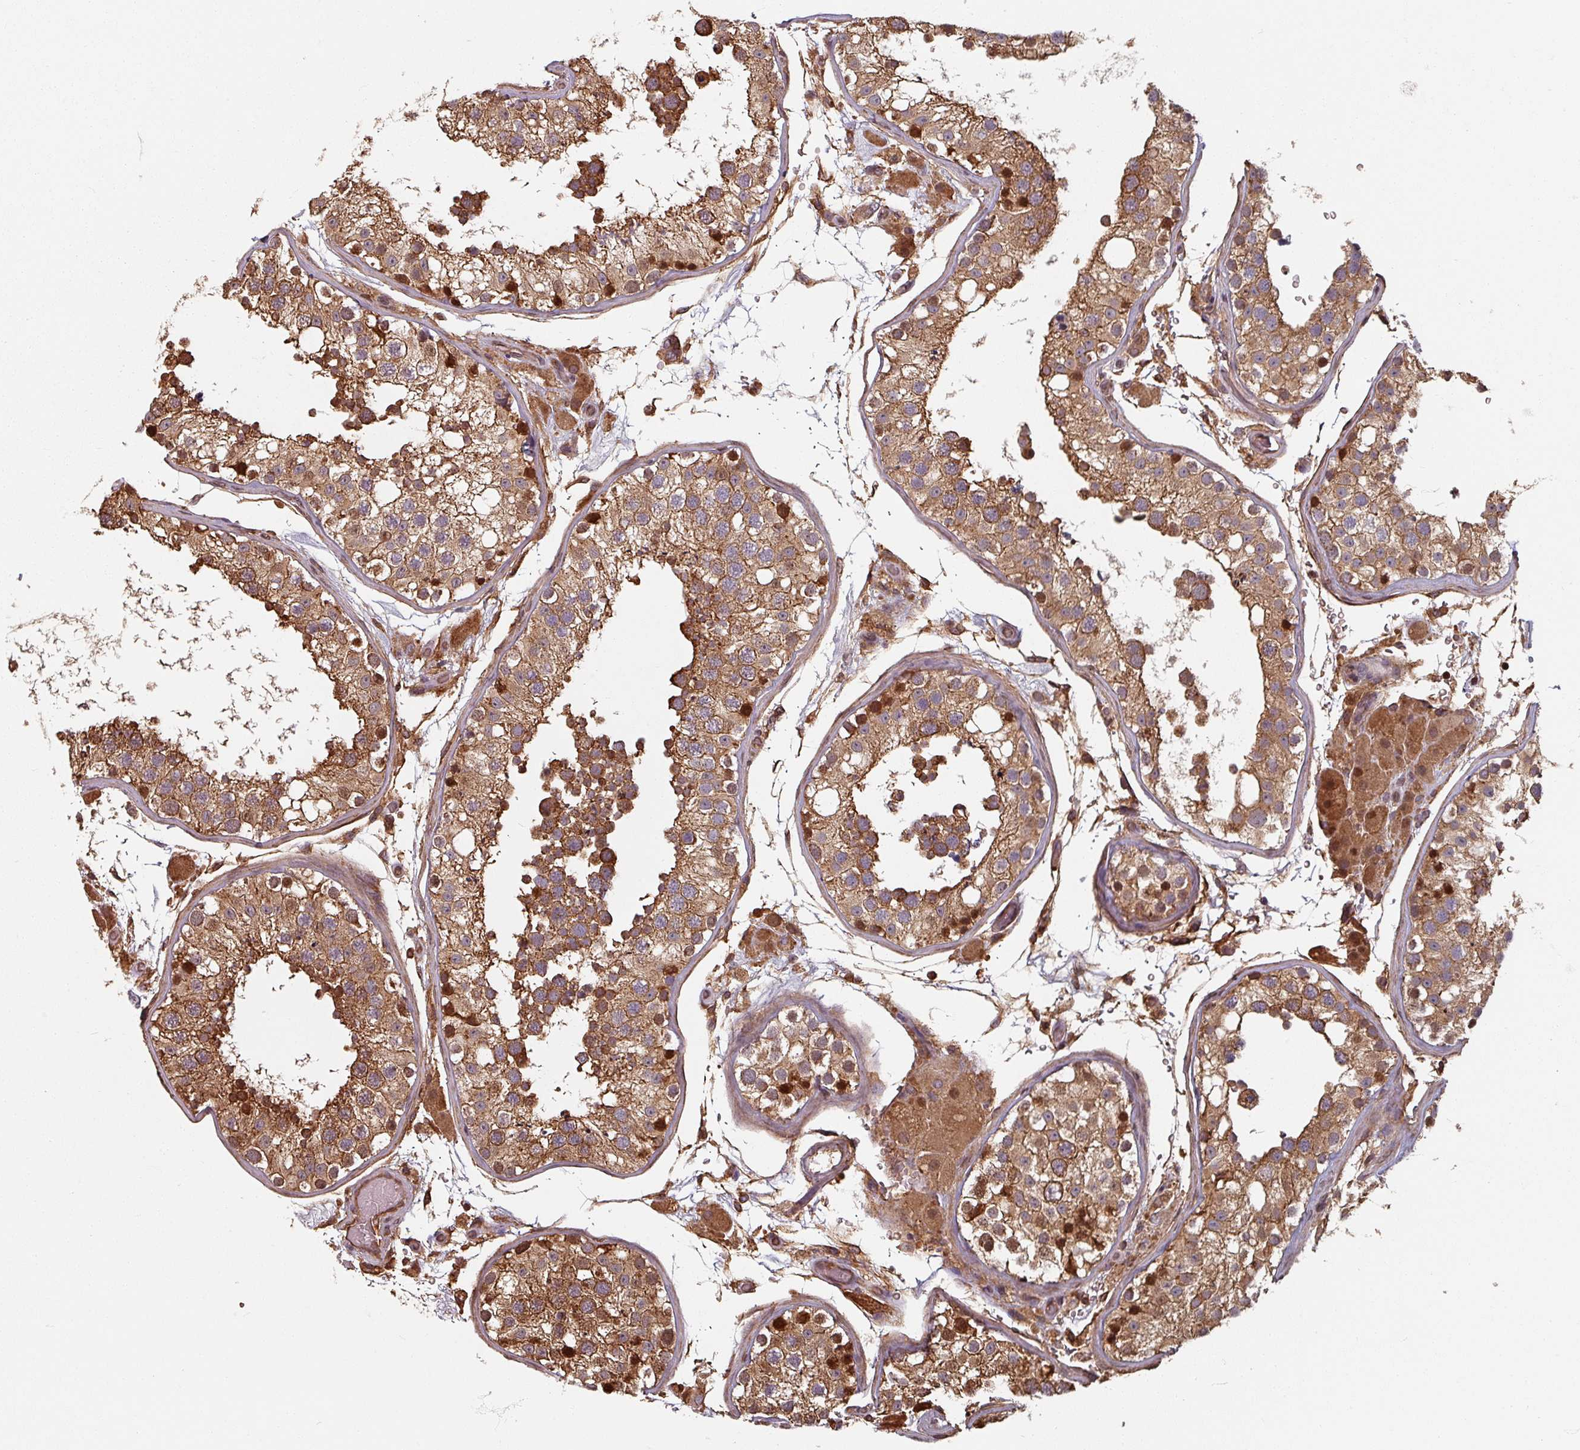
{"staining": {"intensity": "moderate", "quantity": ">75%", "location": "cytoplasmic/membranous,nuclear"}, "tissue": "testis", "cell_type": "Cells in seminiferous ducts", "image_type": "normal", "snomed": [{"axis": "morphology", "description": "Normal tissue, NOS"}, {"axis": "topography", "description": "Testis"}], "caption": "Cells in seminiferous ducts reveal medium levels of moderate cytoplasmic/membranous,nuclear staining in about >75% of cells in normal testis. The staining was performed using DAB (3,3'-diaminobenzidine), with brown indicating positive protein expression. Nuclei are stained blue with hematoxylin.", "gene": "EID1", "patient": {"sex": "male", "age": 26}}